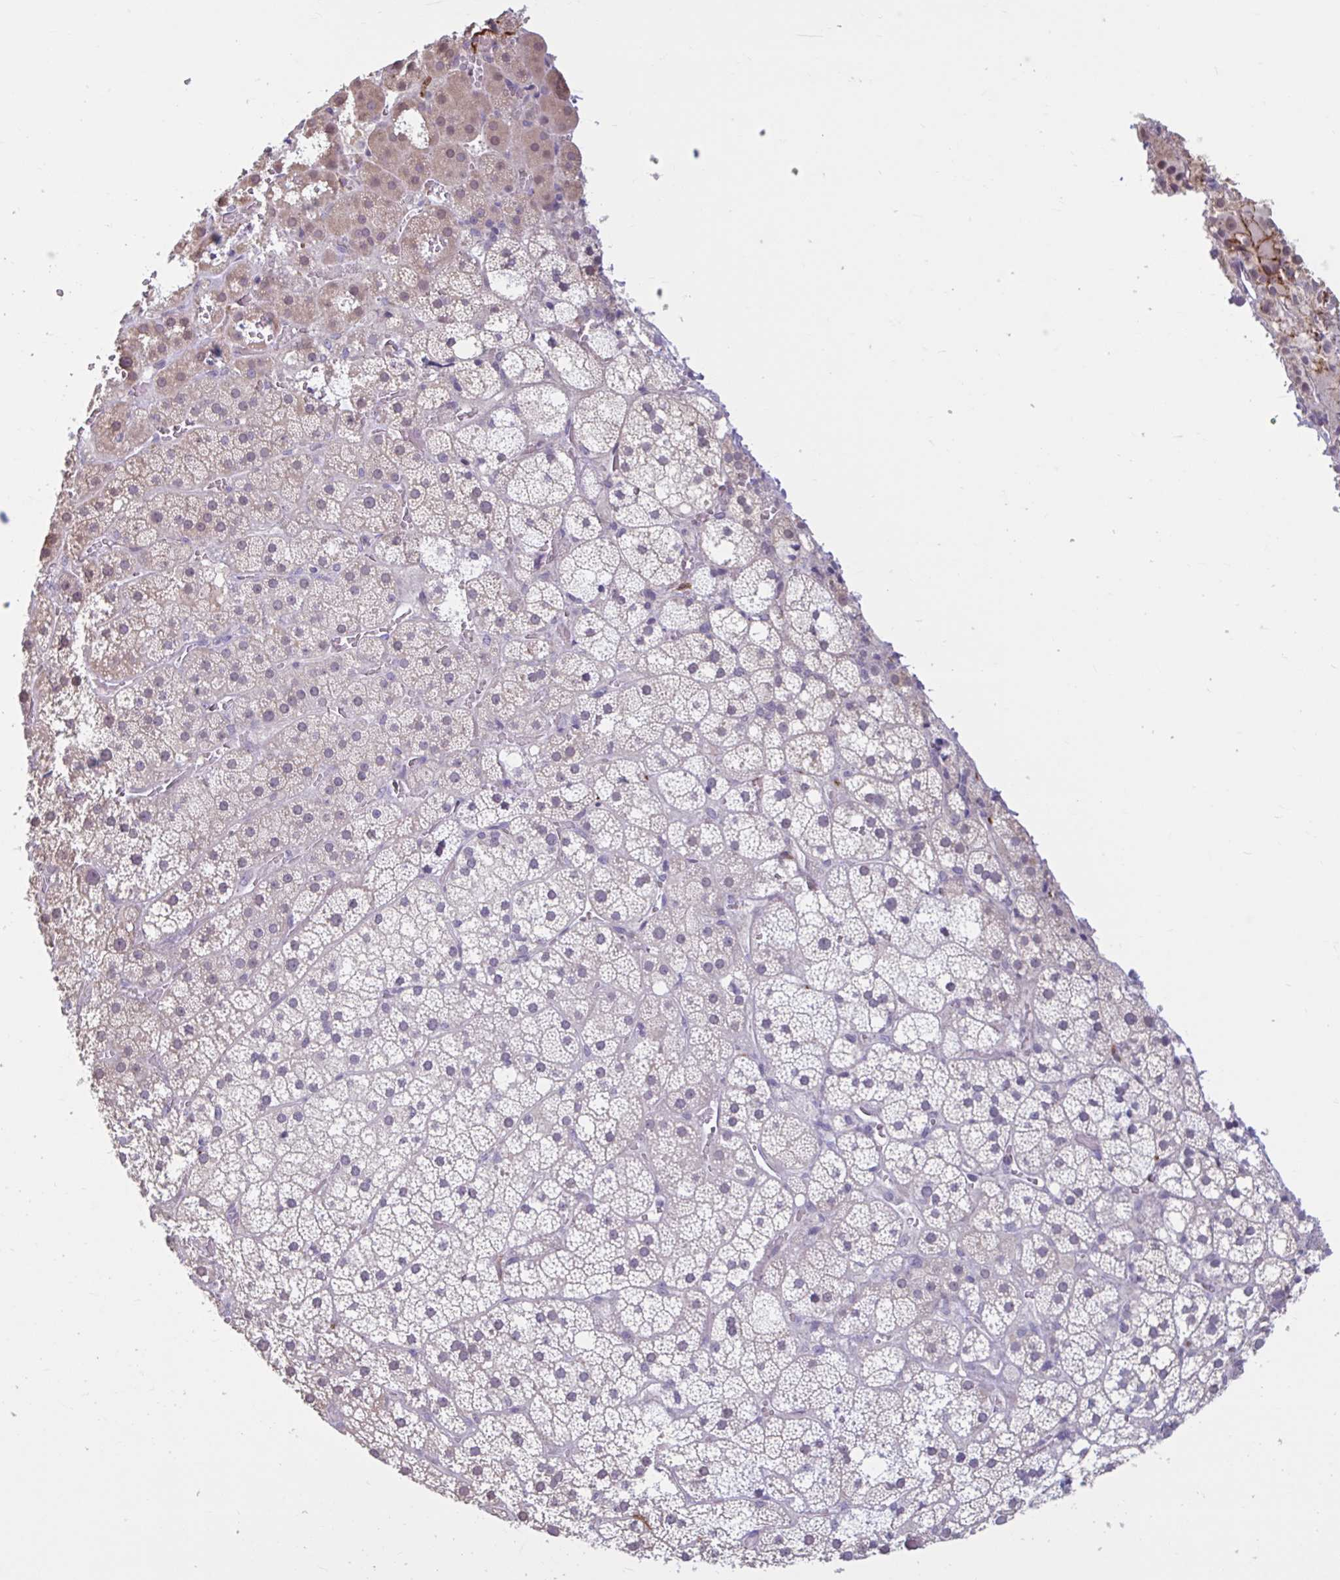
{"staining": {"intensity": "weak", "quantity": "<25%", "location": "cytoplasmic/membranous"}, "tissue": "adrenal gland", "cell_type": "Glandular cells", "image_type": "normal", "snomed": [{"axis": "morphology", "description": "Normal tissue, NOS"}, {"axis": "topography", "description": "Adrenal gland"}], "caption": "Glandular cells are negative for brown protein staining in benign adrenal gland. (DAB (3,3'-diaminobenzidine) immunohistochemistry with hematoxylin counter stain).", "gene": "CDH19", "patient": {"sex": "male", "age": 53}}